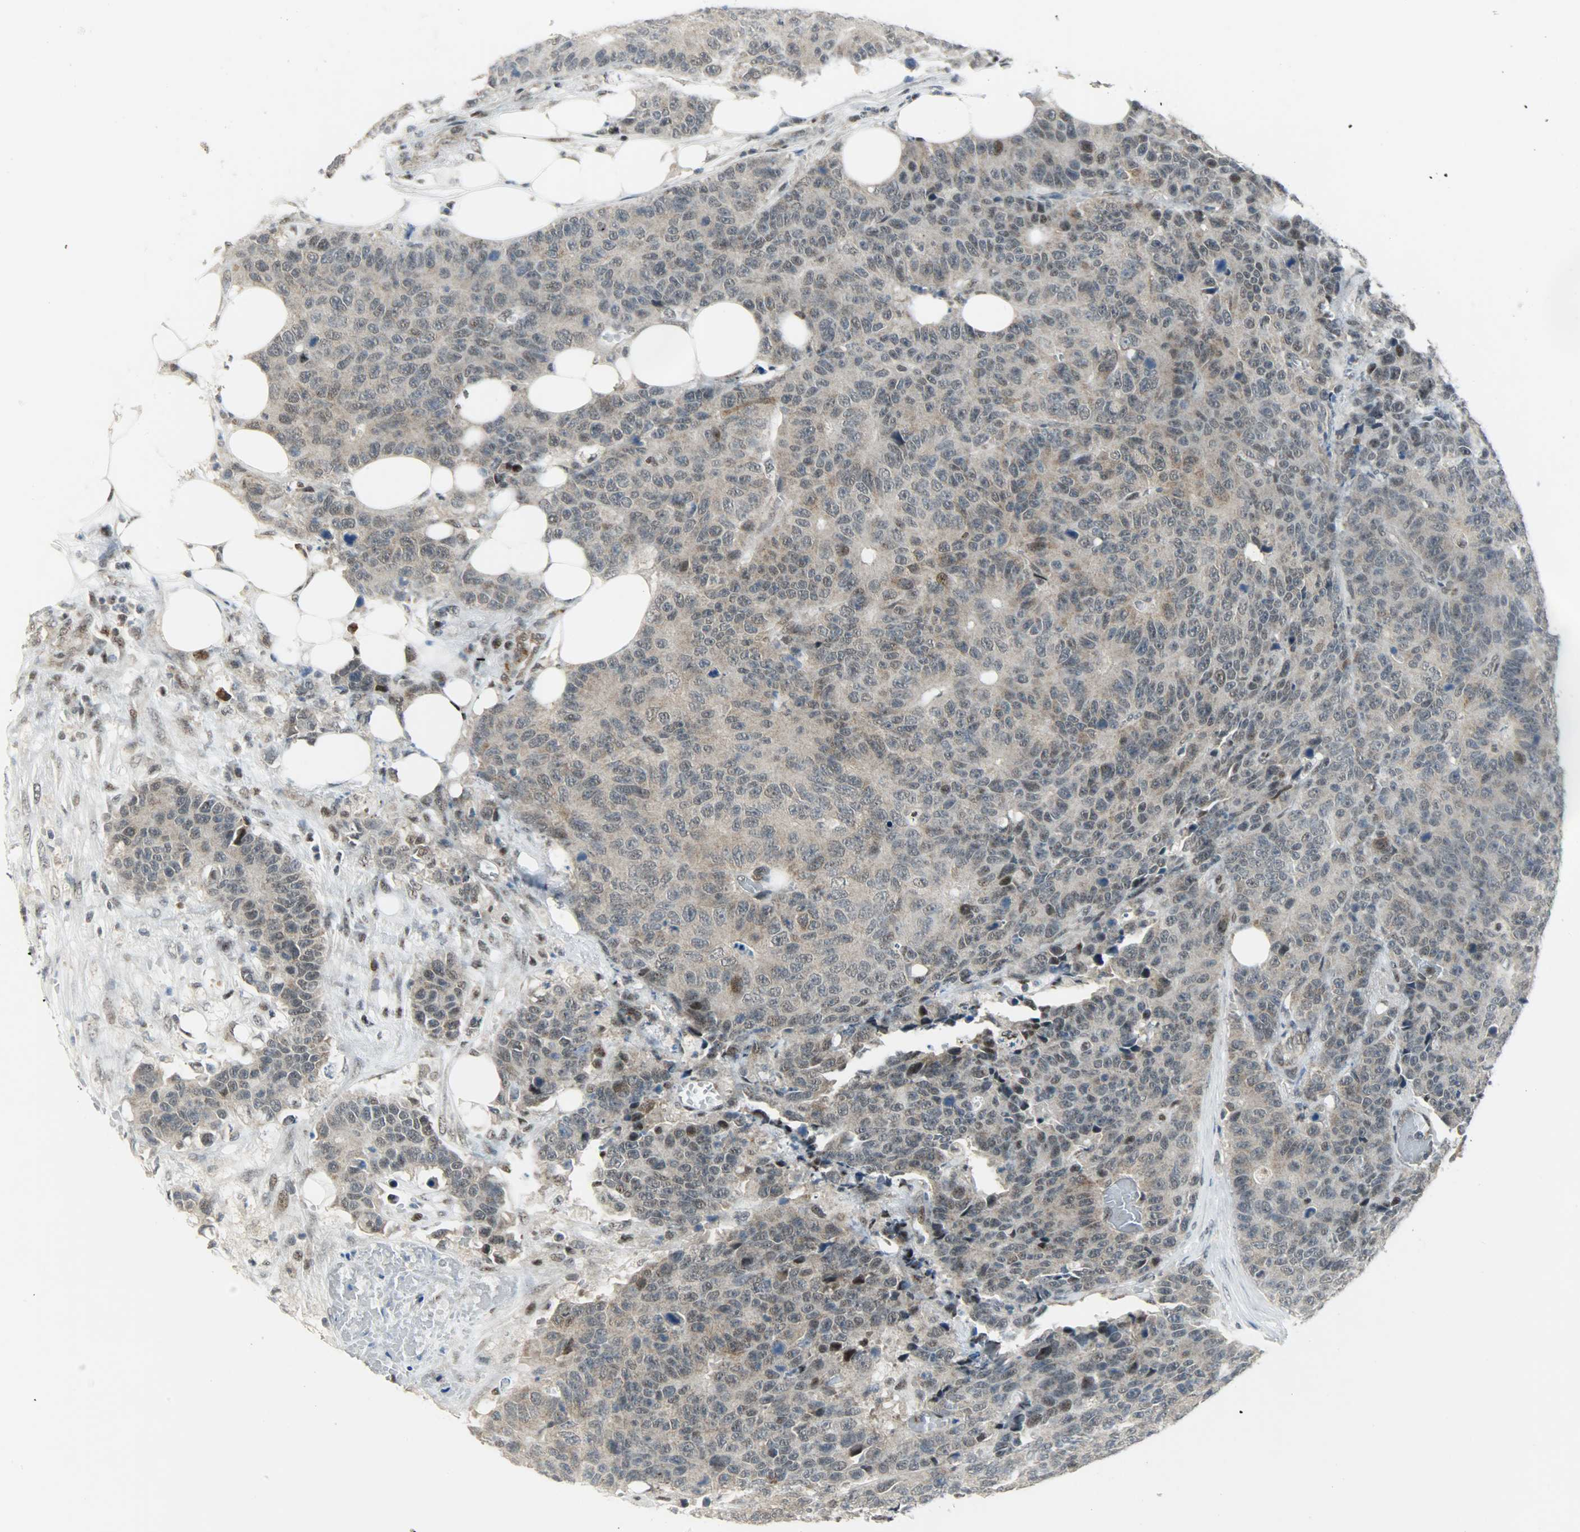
{"staining": {"intensity": "weak", "quantity": "25%-75%", "location": "cytoplasmic/membranous,nuclear"}, "tissue": "colorectal cancer", "cell_type": "Tumor cells", "image_type": "cancer", "snomed": [{"axis": "morphology", "description": "Adenocarcinoma, NOS"}, {"axis": "topography", "description": "Colon"}], "caption": "Protein positivity by IHC shows weak cytoplasmic/membranous and nuclear positivity in about 25%-75% of tumor cells in colorectal adenocarcinoma.", "gene": "IL15", "patient": {"sex": "female", "age": 86}}